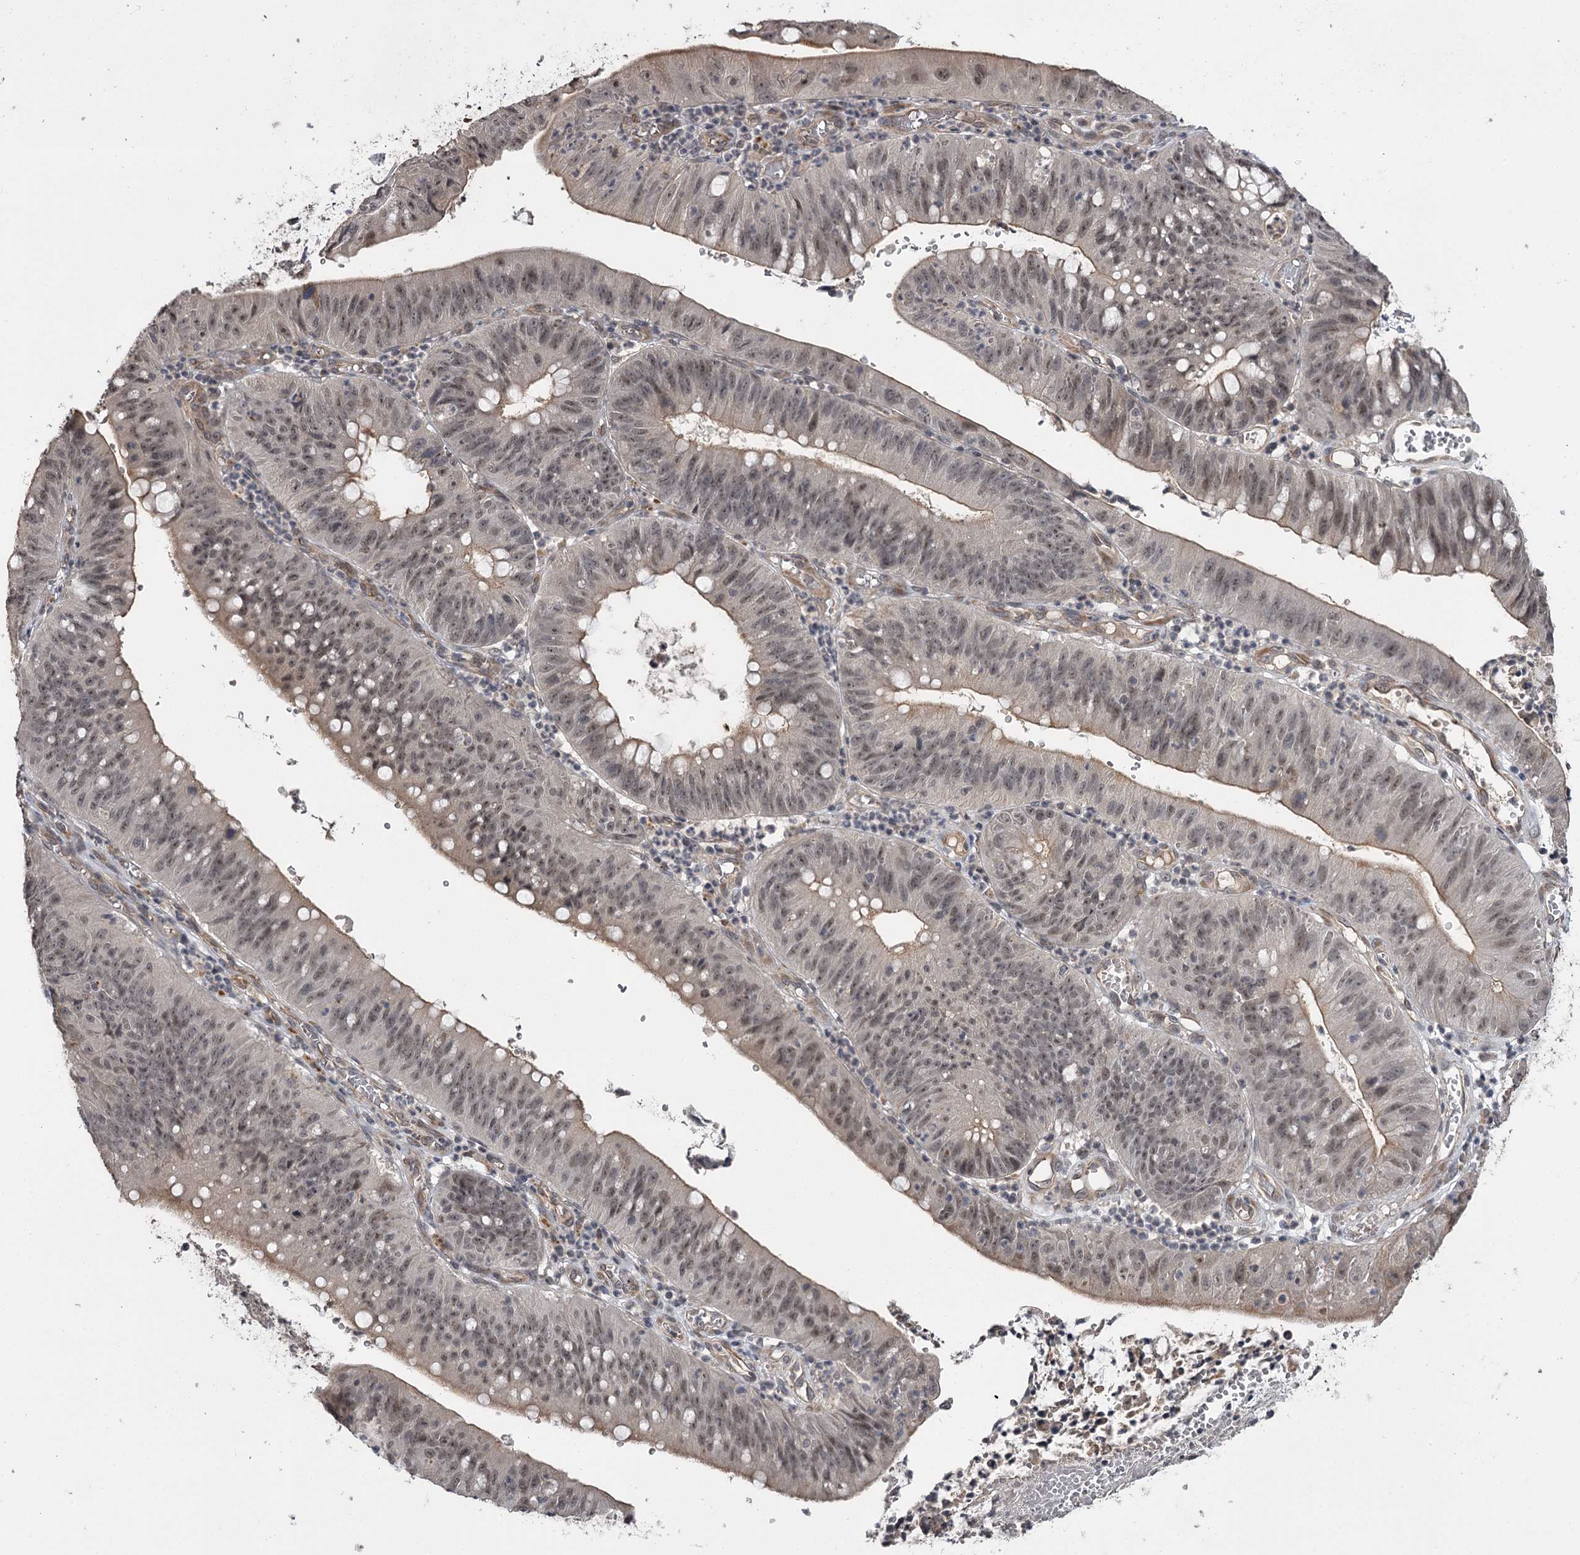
{"staining": {"intensity": "moderate", "quantity": "<25%", "location": "cytoplasmic/membranous,nuclear"}, "tissue": "stomach cancer", "cell_type": "Tumor cells", "image_type": "cancer", "snomed": [{"axis": "morphology", "description": "Adenocarcinoma, NOS"}, {"axis": "topography", "description": "Stomach"}], "caption": "The photomicrograph shows a brown stain indicating the presence of a protein in the cytoplasmic/membranous and nuclear of tumor cells in stomach adenocarcinoma.", "gene": "CWF19L2", "patient": {"sex": "male", "age": 59}}